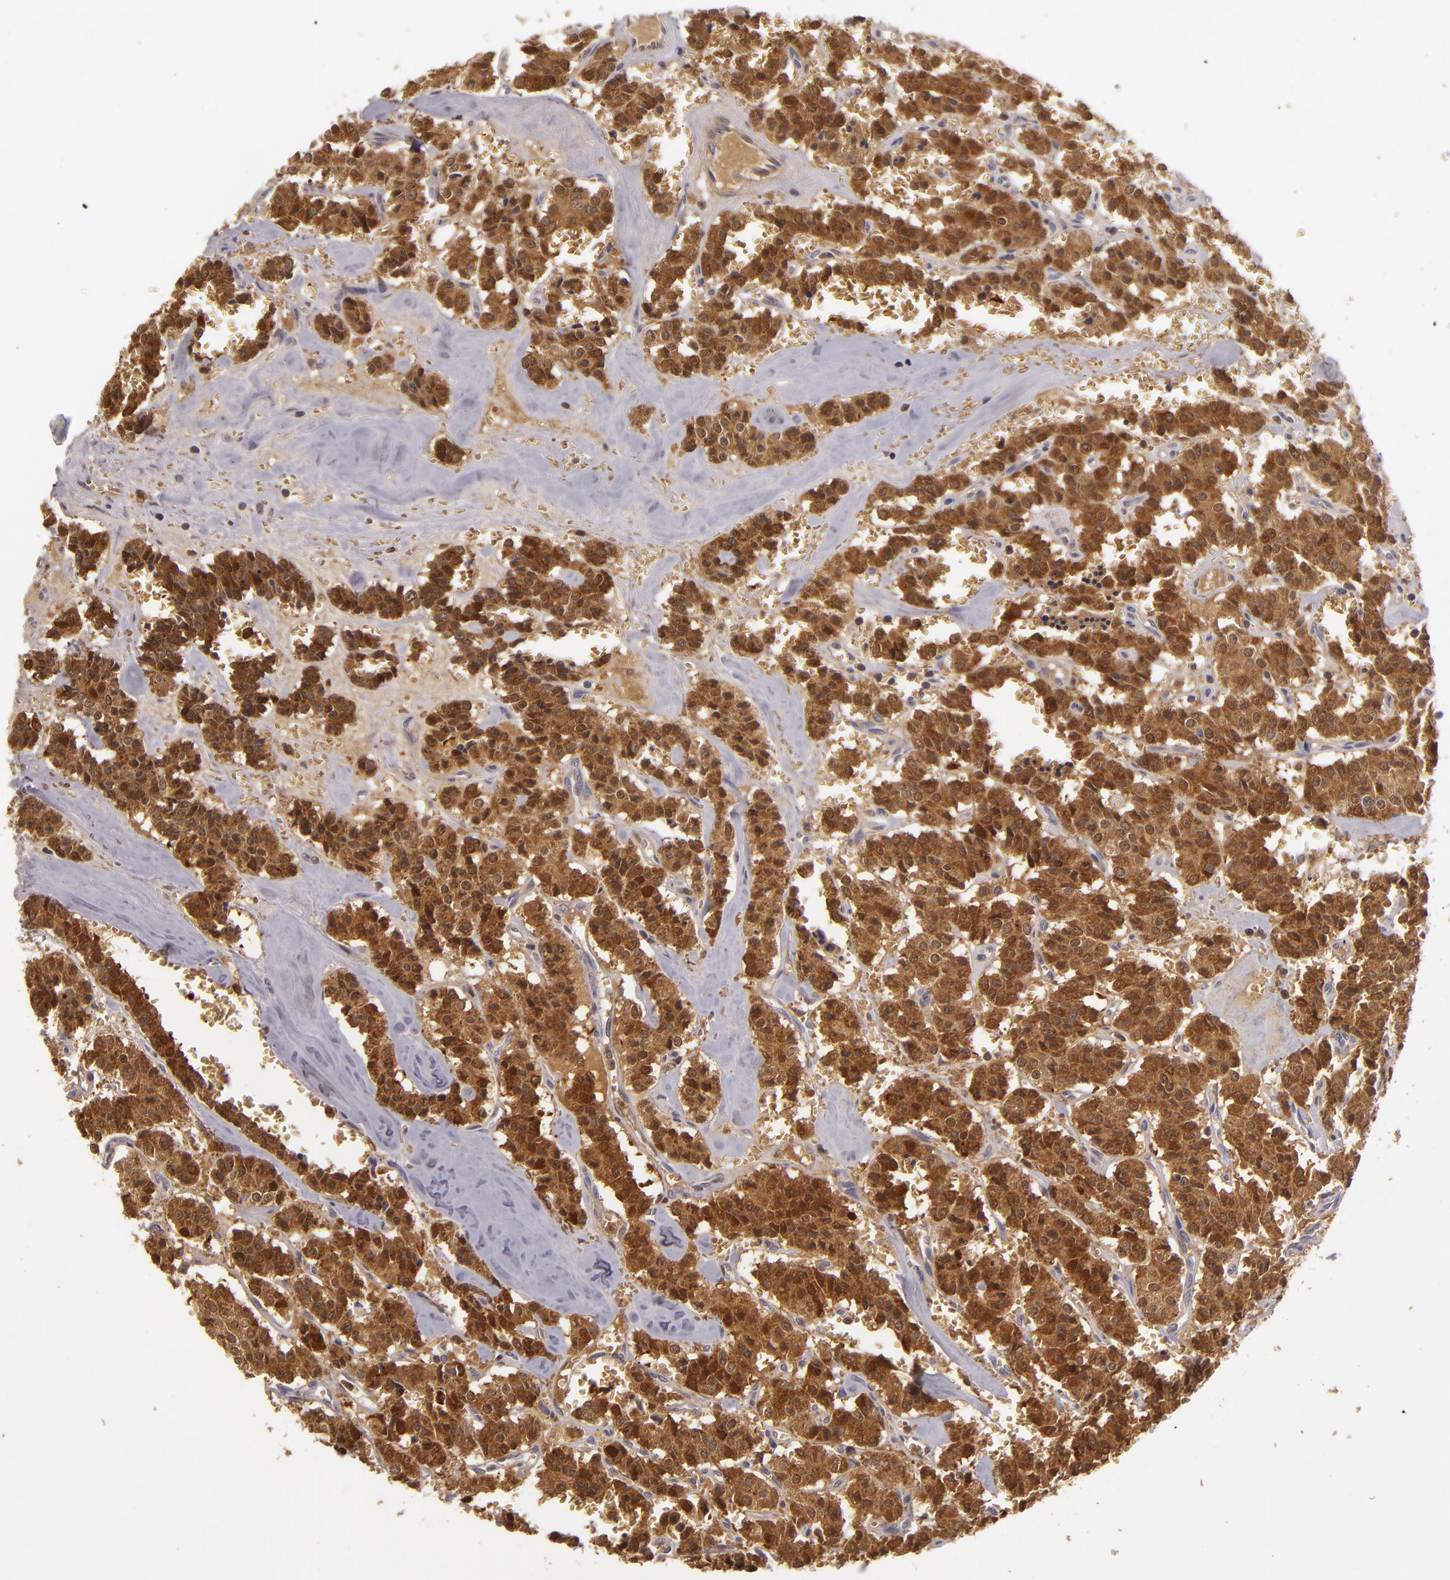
{"staining": {"intensity": "strong", "quantity": ">75%", "location": "cytoplasmic/membranous"}, "tissue": "carcinoid", "cell_type": "Tumor cells", "image_type": "cancer", "snomed": [{"axis": "morphology", "description": "Carcinoid, malignant, NOS"}, {"axis": "topography", "description": "Bronchus"}], "caption": "Tumor cells exhibit high levels of strong cytoplasmic/membranous expression in about >75% of cells in human carcinoid. (IHC, brightfield microscopy, high magnification).", "gene": "FHIT", "patient": {"sex": "male", "age": 55}}